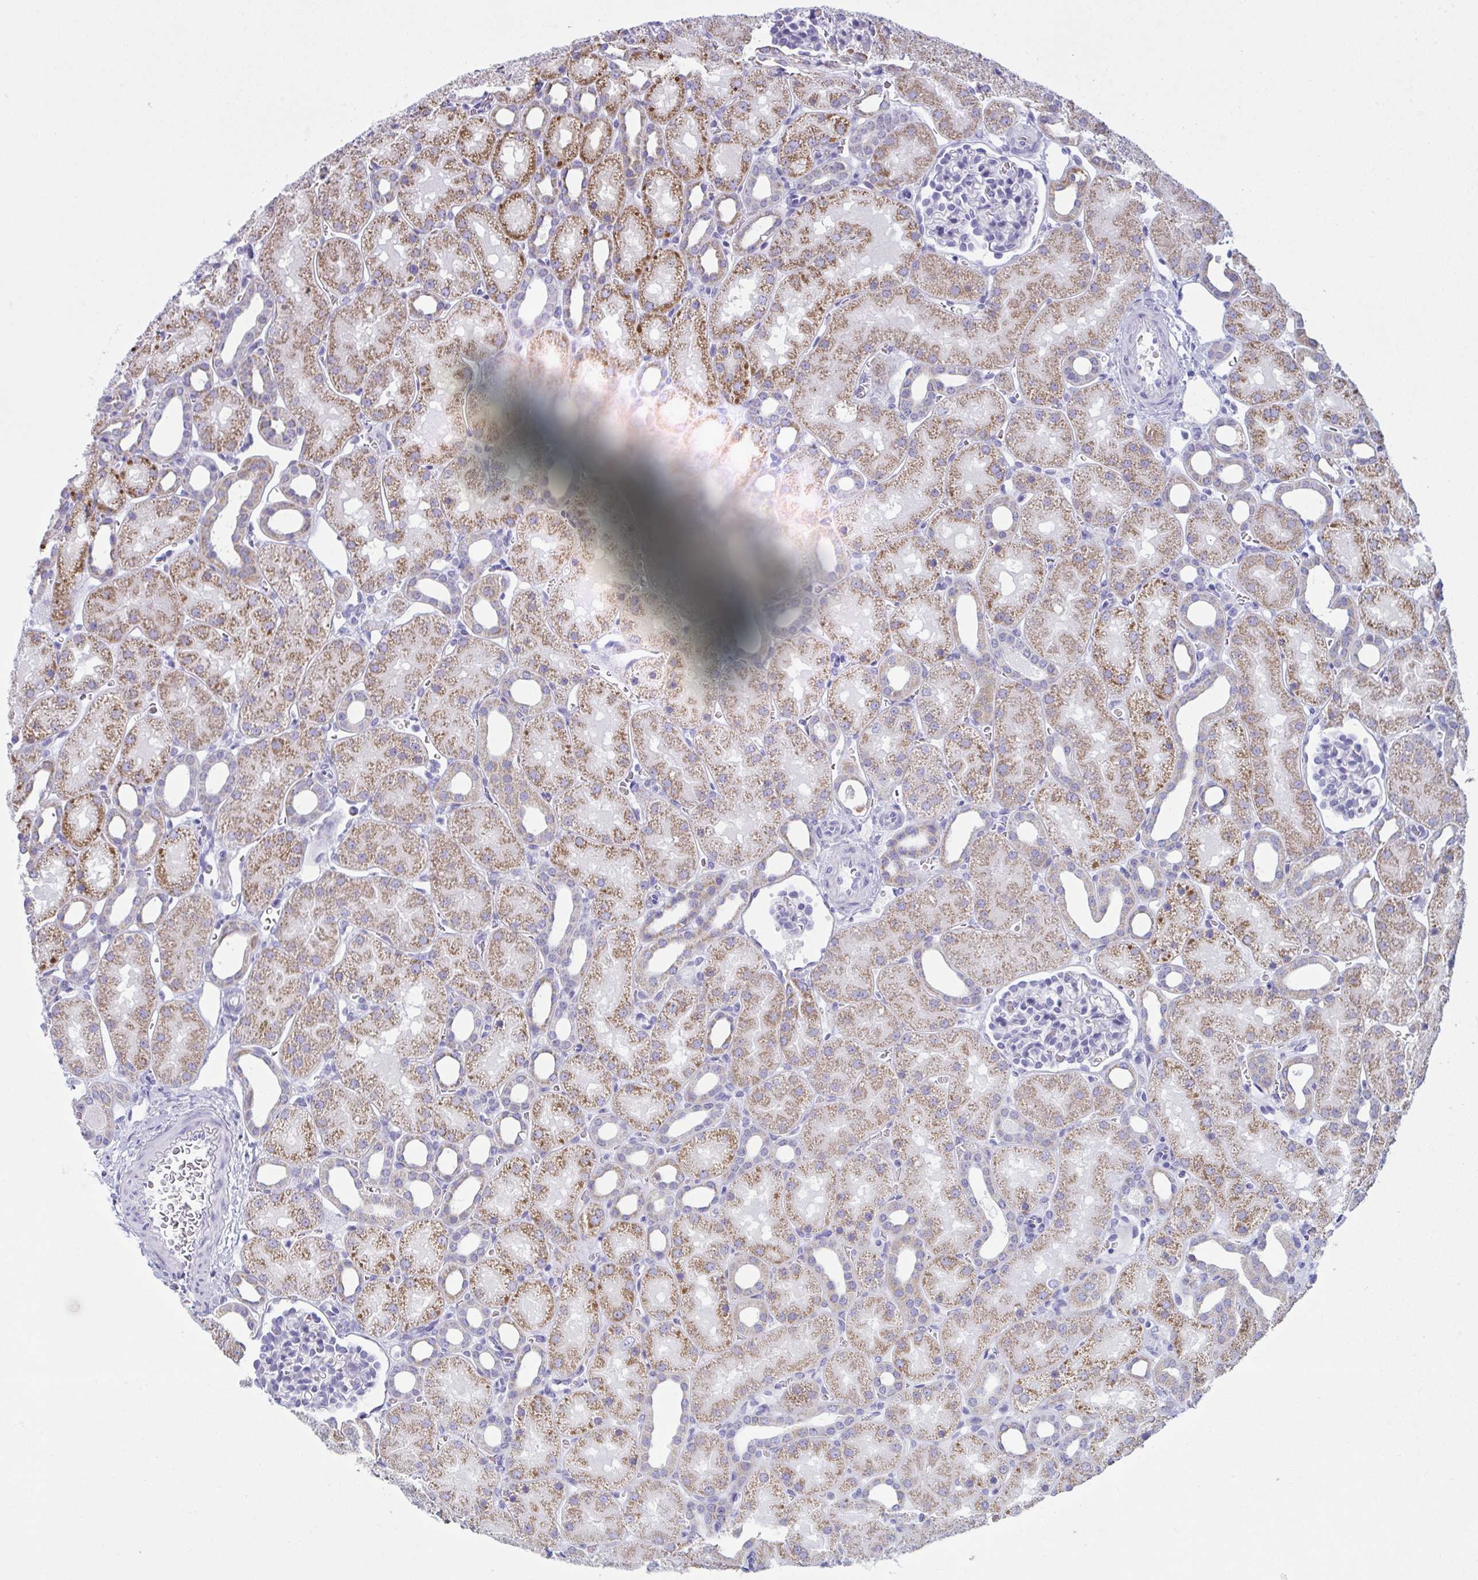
{"staining": {"intensity": "negative", "quantity": "none", "location": "none"}, "tissue": "kidney", "cell_type": "Cells in glomeruli", "image_type": "normal", "snomed": [{"axis": "morphology", "description": "Normal tissue, NOS"}, {"axis": "topography", "description": "Kidney"}], "caption": "Image shows no protein positivity in cells in glomeruli of benign kidney. (DAB (3,3'-diaminobenzidine) immunohistochemistry with hematoxylin counter stain).", "gene": "BBS1", "patient": {"sex": "male", "age": 2}}